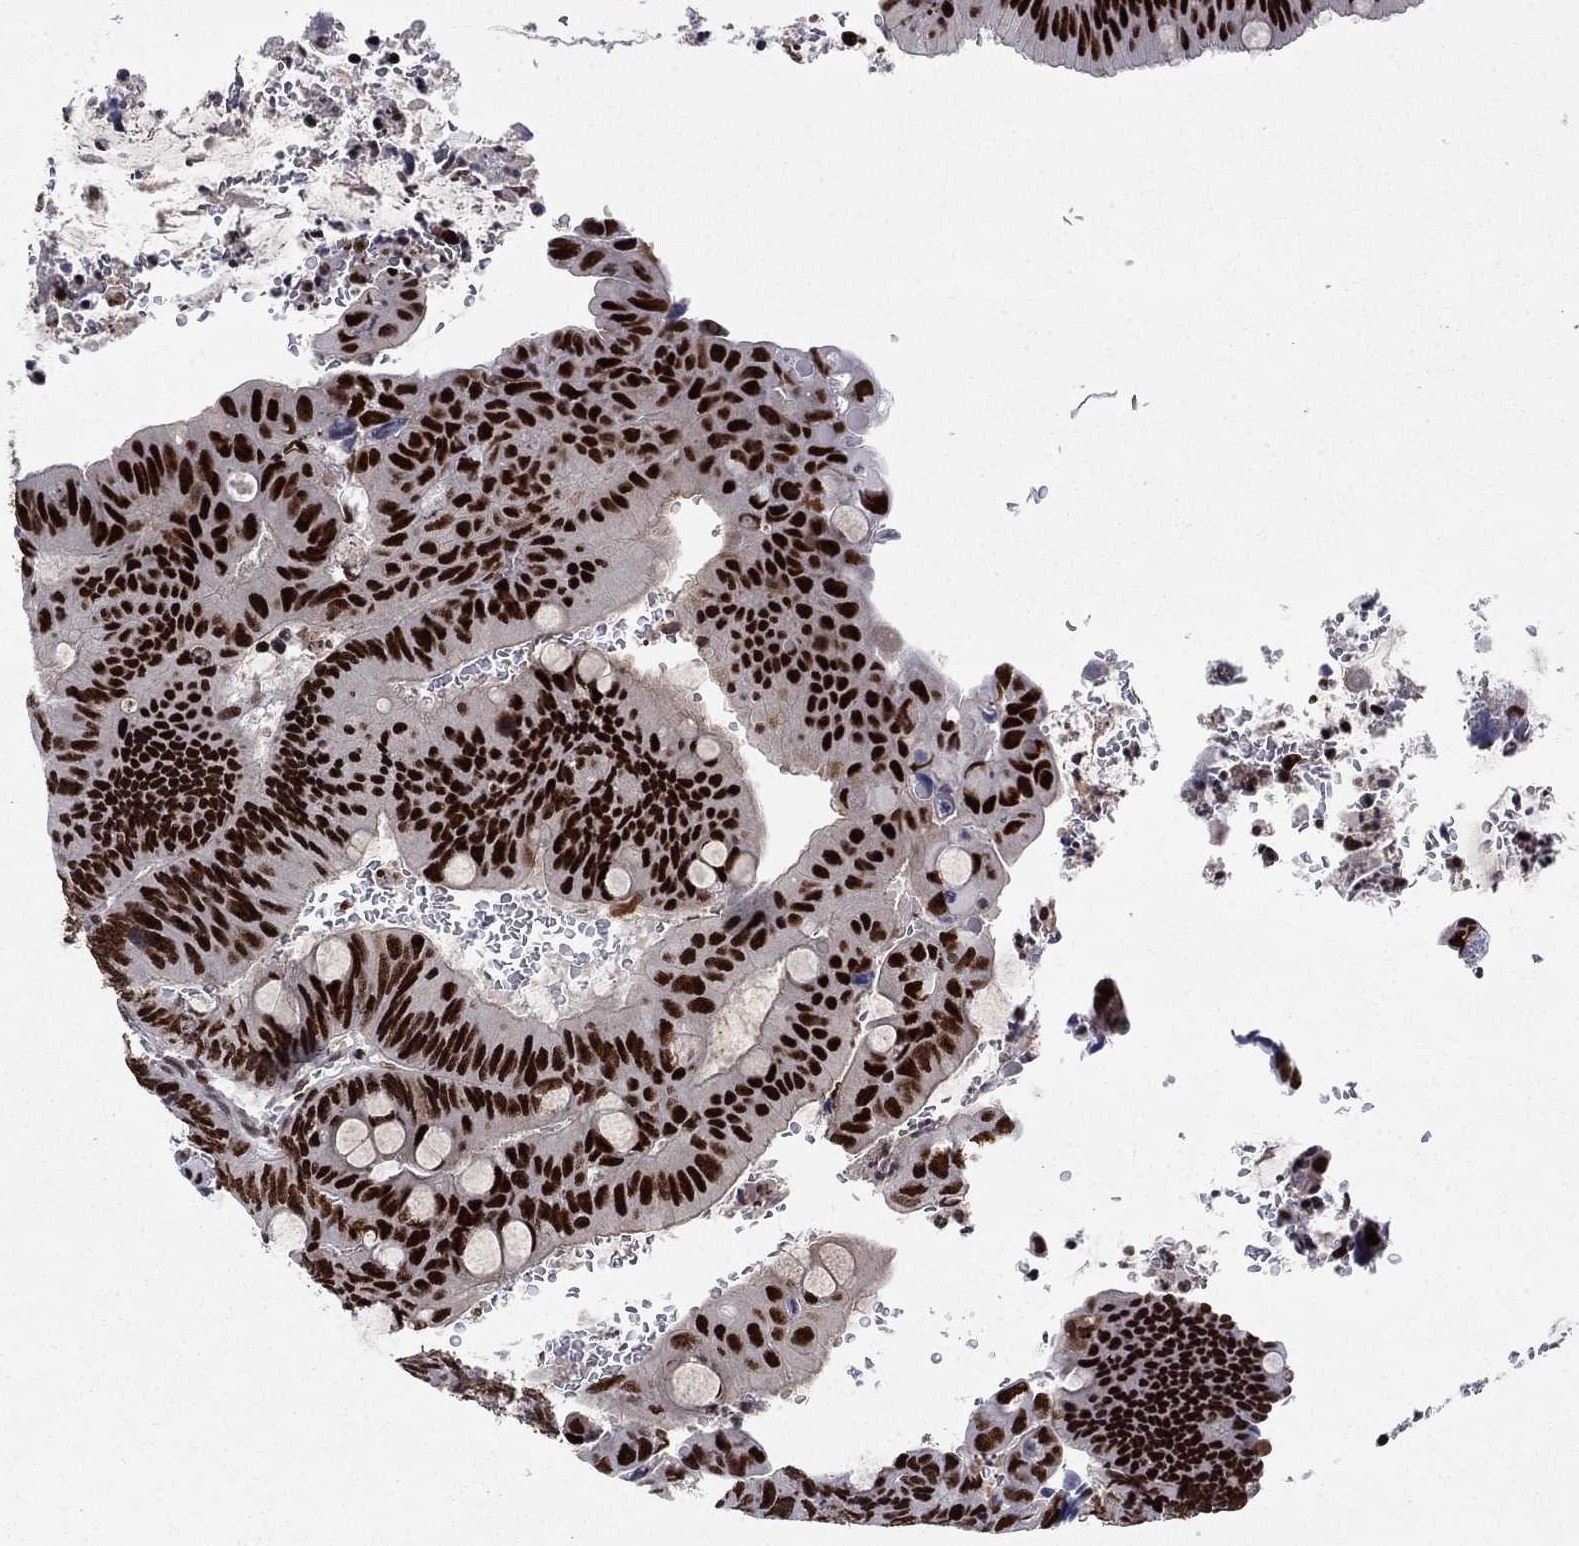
{"staining": {"intensity": "strong", "quantity": ">75%", "location": "nuclear"}, "tissue": "colorectal cancer", "cell_type": "Tumor cells", "image_type": "cancer", "snomed": [{"axis": "morphology", "description": "Normal tissue, NOS"}, {"axis": "morphology", "description": "Adenocarcinoma, NOS"}, {"axis": "topography", "description": "Rectum"}], "caption": "This is a histology image of immunohistochemistry (IHC) staining of colorectal cancer, which shows strong expression in the nuclear of tumor cells.", "gene": "RPRD1B", "patient": {"sex": "male", "age": 92}}